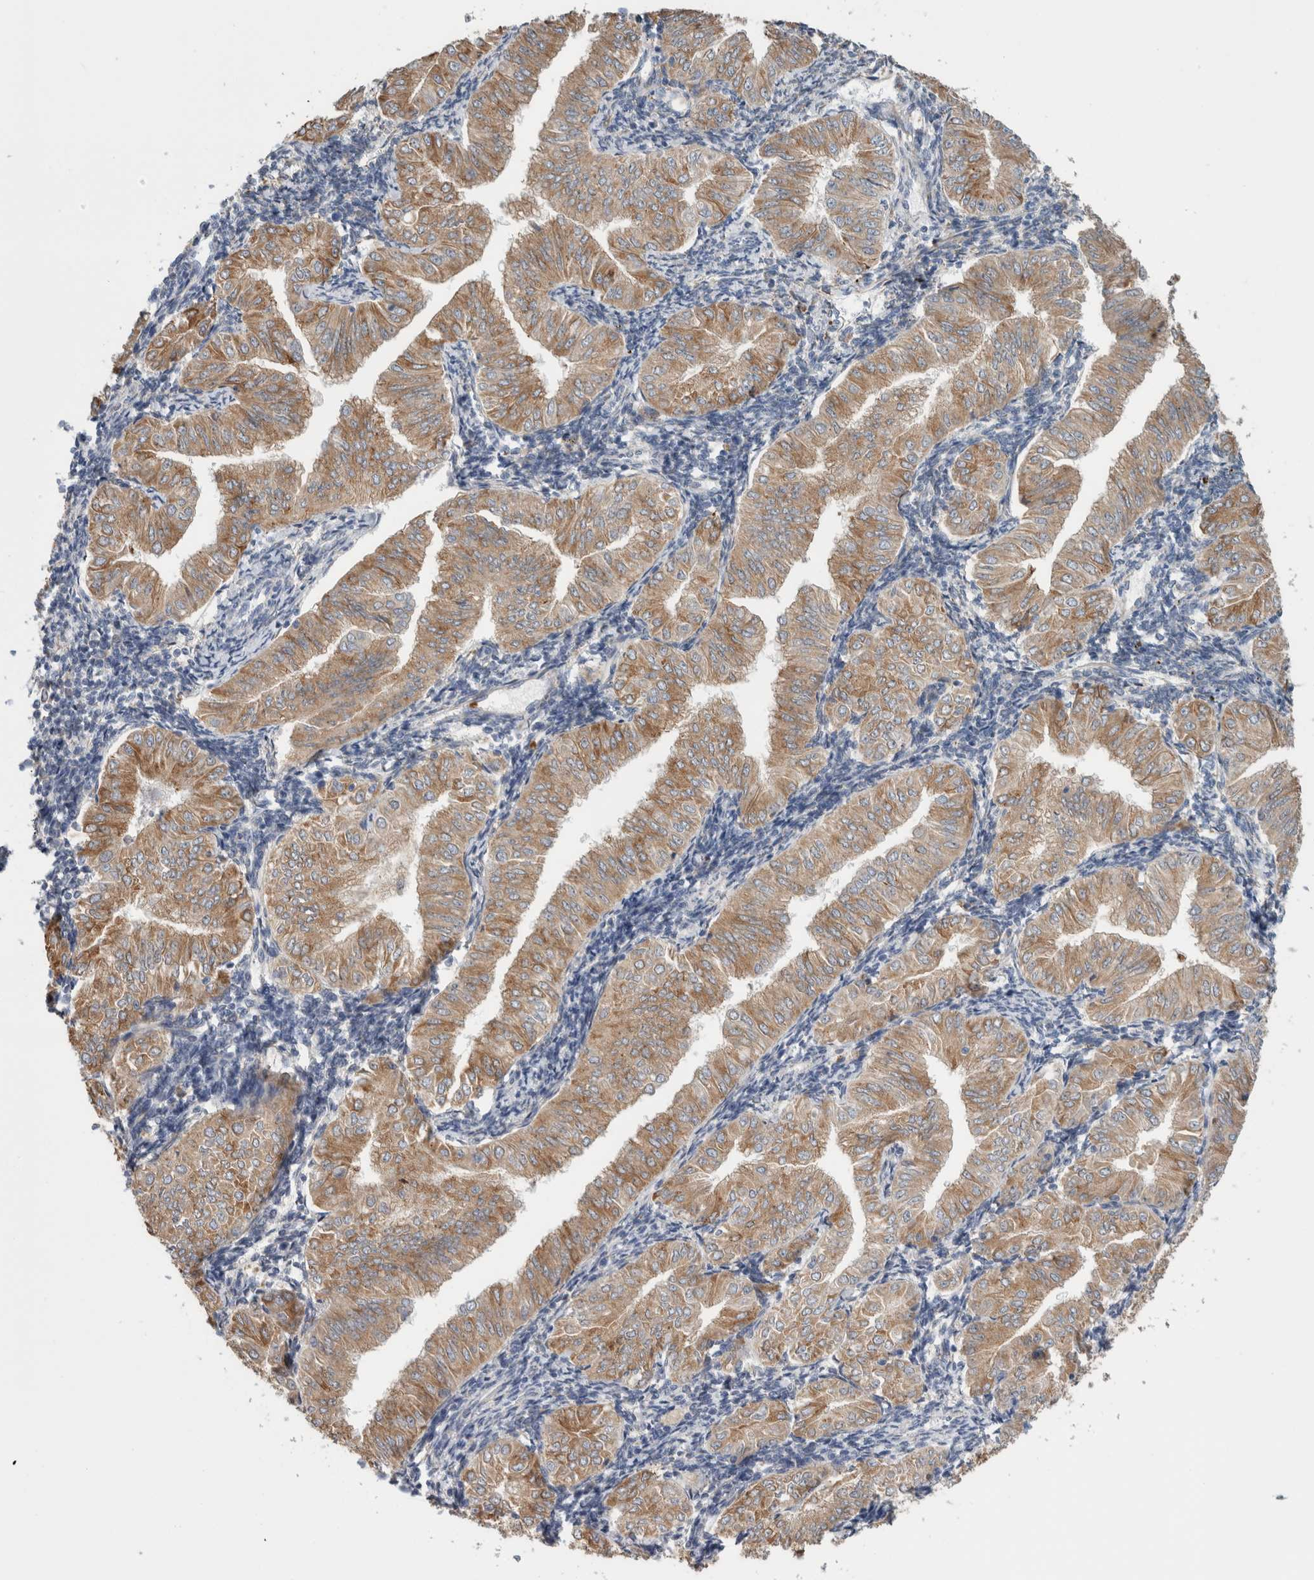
{"staining": {"intensity": "moderate", "quantity": ">75%", "location": "cytoplasmic/membranous"}, "tissue": "endometrial cancer", "cell_type": "Tumor cells", "image_type": "cancer", "snomed": [{"axis": "morphology", "description": "Normal tissue, NOS"}, {"axis": "morphology", "description": "Adenocarcinoma, NOS"}, {"axis": "topography", "description": "Endometrium"}], "caption": "Tumor cells show medium levels of moderate cytoplasmic/membranous staining in about >75% of cells in endometrial adenocarcinoma.", "gene": "P4HA1", "patient": {"sex": "female", "age": 53}}